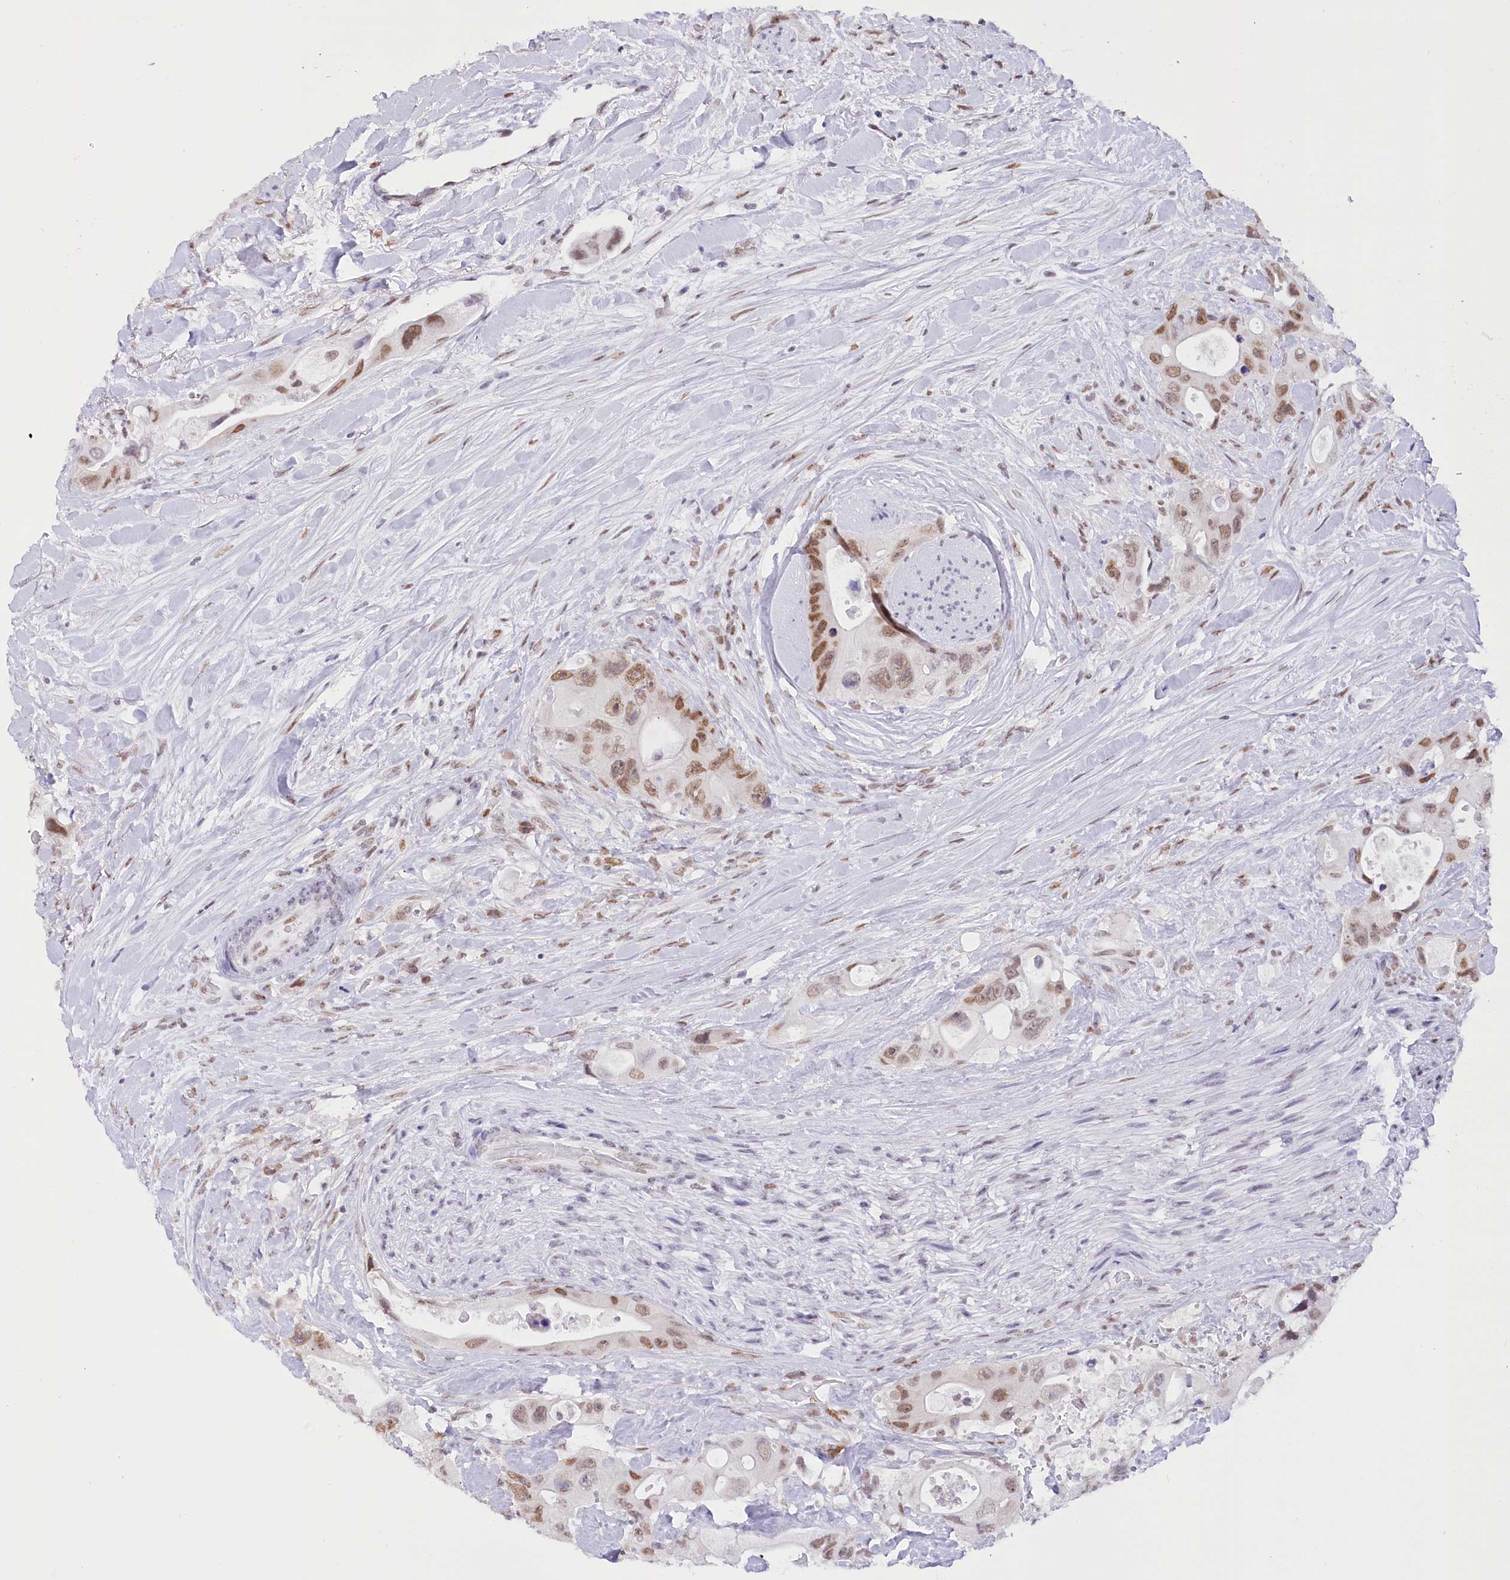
{"staining": {"intensity": "moderate", "quantity": ">75%", "location": "nuclear"}, "tissue": "colorectal cancer", "cell_type": "Tumor cells", "image_type": "cancer", "snomed": [{"axis": "morphology", "description": "Adenocarcinoma, NOS"}, {"axis": "topography", "description": "Colon"}], "caption": "This micrograph displays IHC staining of human adenocarcinoma (colorectal), with medium moderate nuclear expression in approximately >75% of tumor cells.", "gene": "HNRNPA0", "patient": {"sex": "female", "age": 46}}